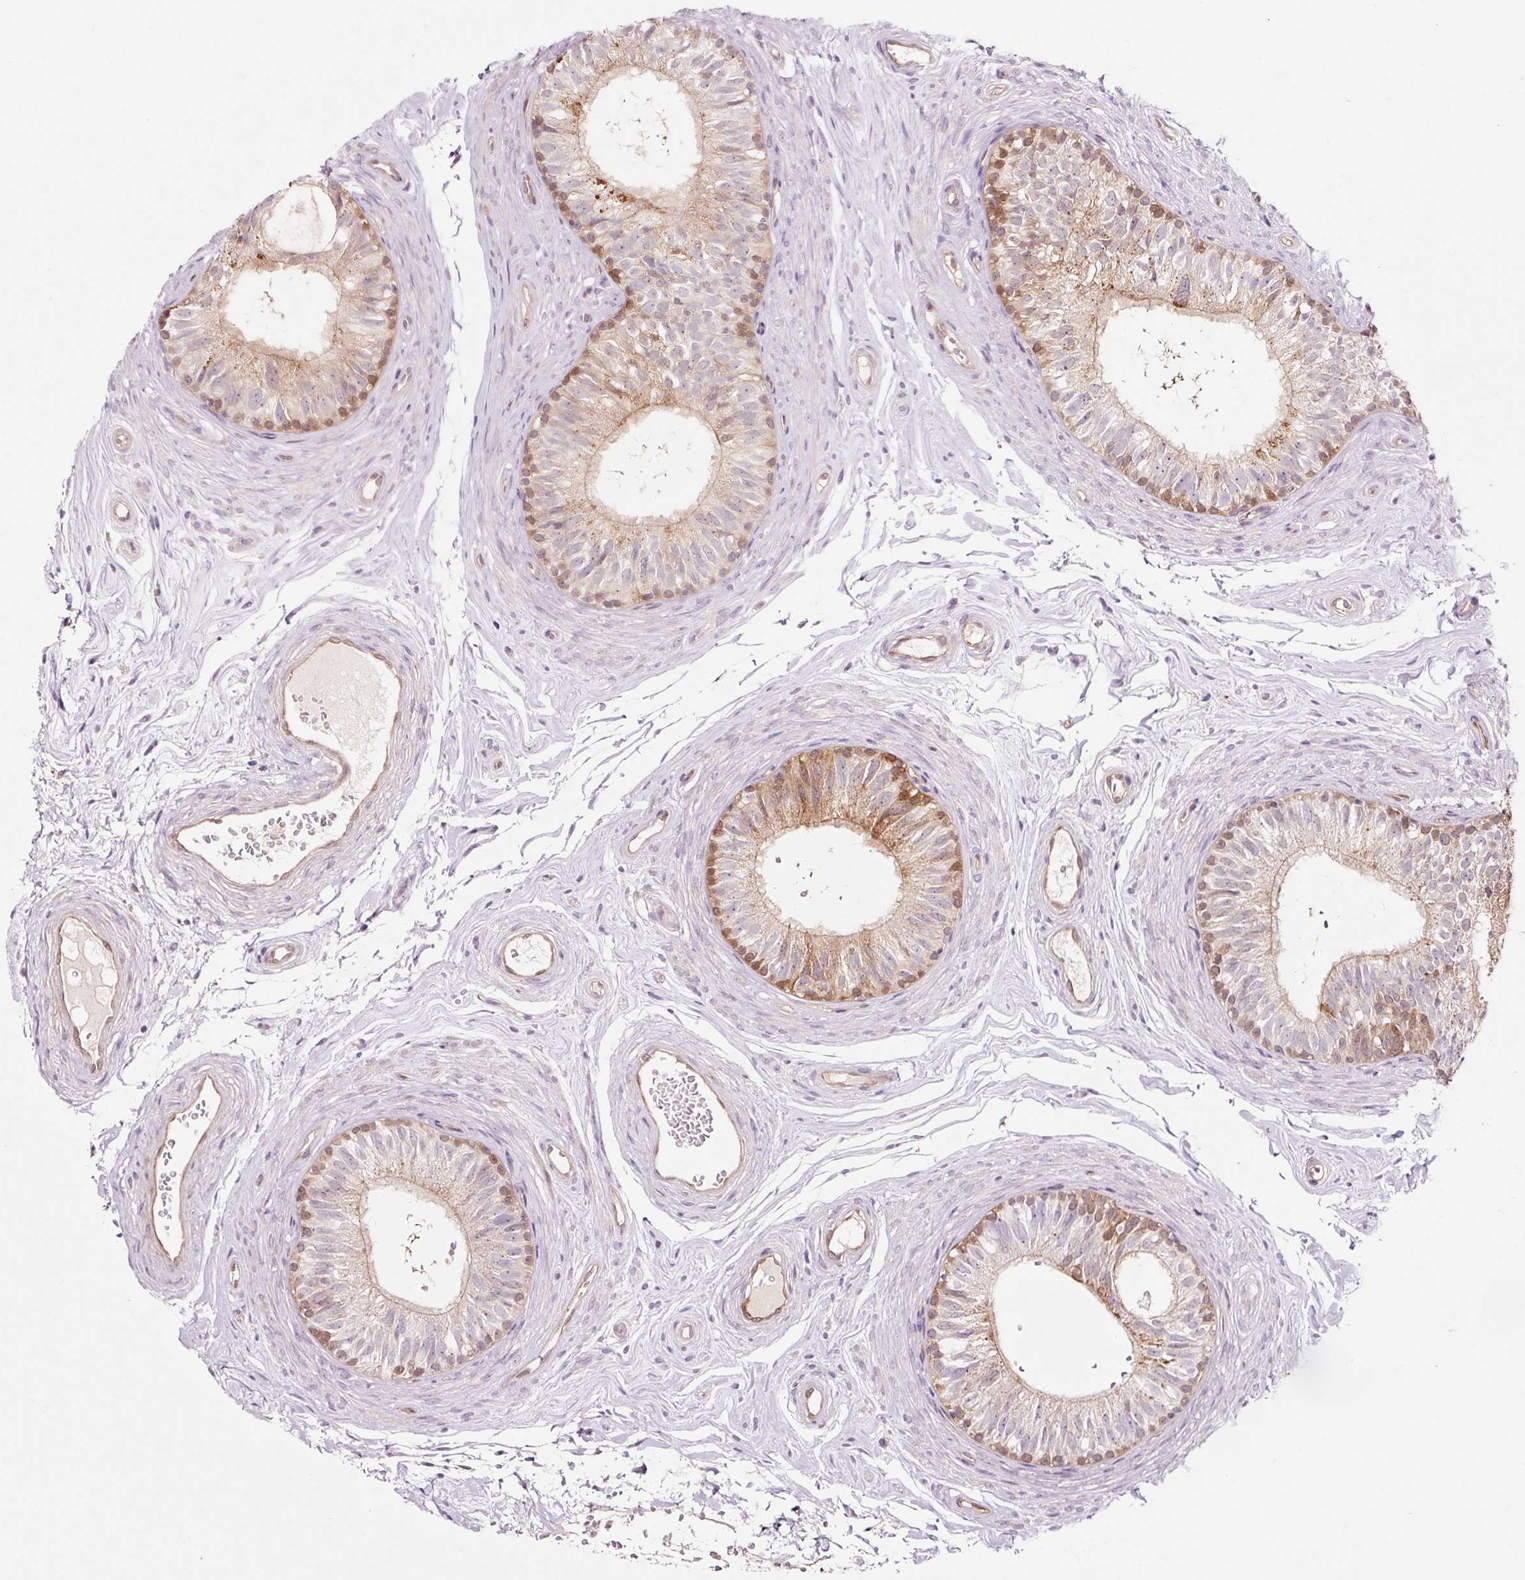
{"staining": {"intensity": "moderate", "quantity": "25%-75%", "location": "cytoplasmic/membranous,nuclear"}, "tissue": "epididymis", "cell_type": "Glandular cells", "image_type": "normal", "snomed": [{"axis": "morphology", "description": "Normal tissue, NOS"}, {"axis": "topography", "description": "Epididymis"}], "caption": "The immunohistochemical stain highlights moderate cytoplasmic/membranous,nuclear staining in glandular cells of benign epididymis.", "gene": "FBXL14", "patient": {"sex": "male", "age": 45}}